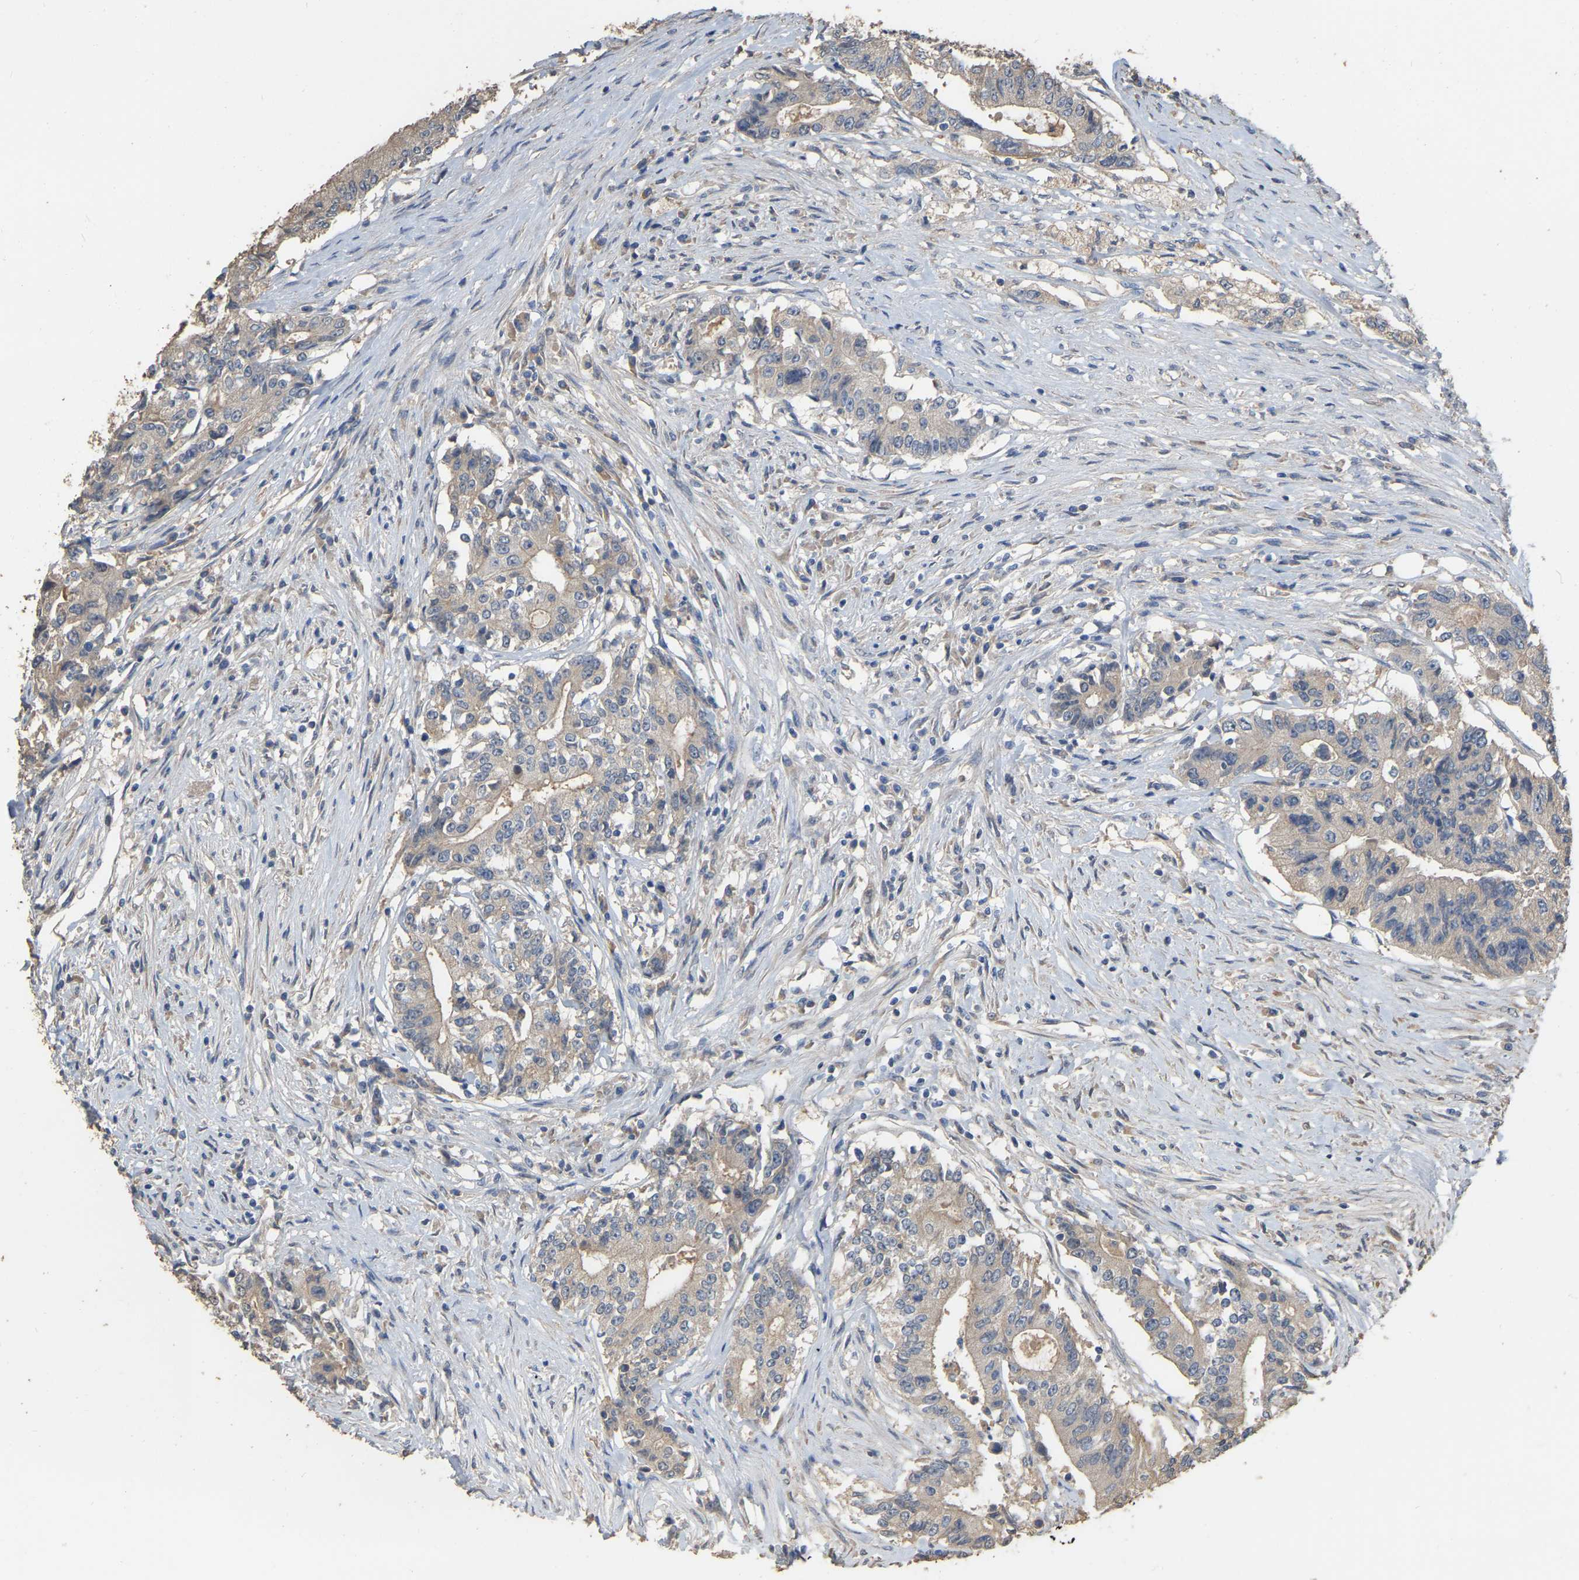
{"staining": {"intensity": "weak", "quantity": ">75%", "location": "cytoplasmic/membranous"}, "tissue": "colorectal cancer", "cell_type": "Tumor cells", "image_type": "cancer", "snomed": [{"axis": "morphology", "description": "Adenocarcinoma, NOS"}, {"axis": "topography", "description": "Colon"}], "caption": "Adenocarcinoma (colorectal) stained with DAB (3,3'-diaminobenzidine) immunohistochemistry displays low levels of weak cytoplasmic/membranous positivity in about >75% of tumor cells.", "gene": "NCS1", "patient": {"sex": "female", "age": 77}}